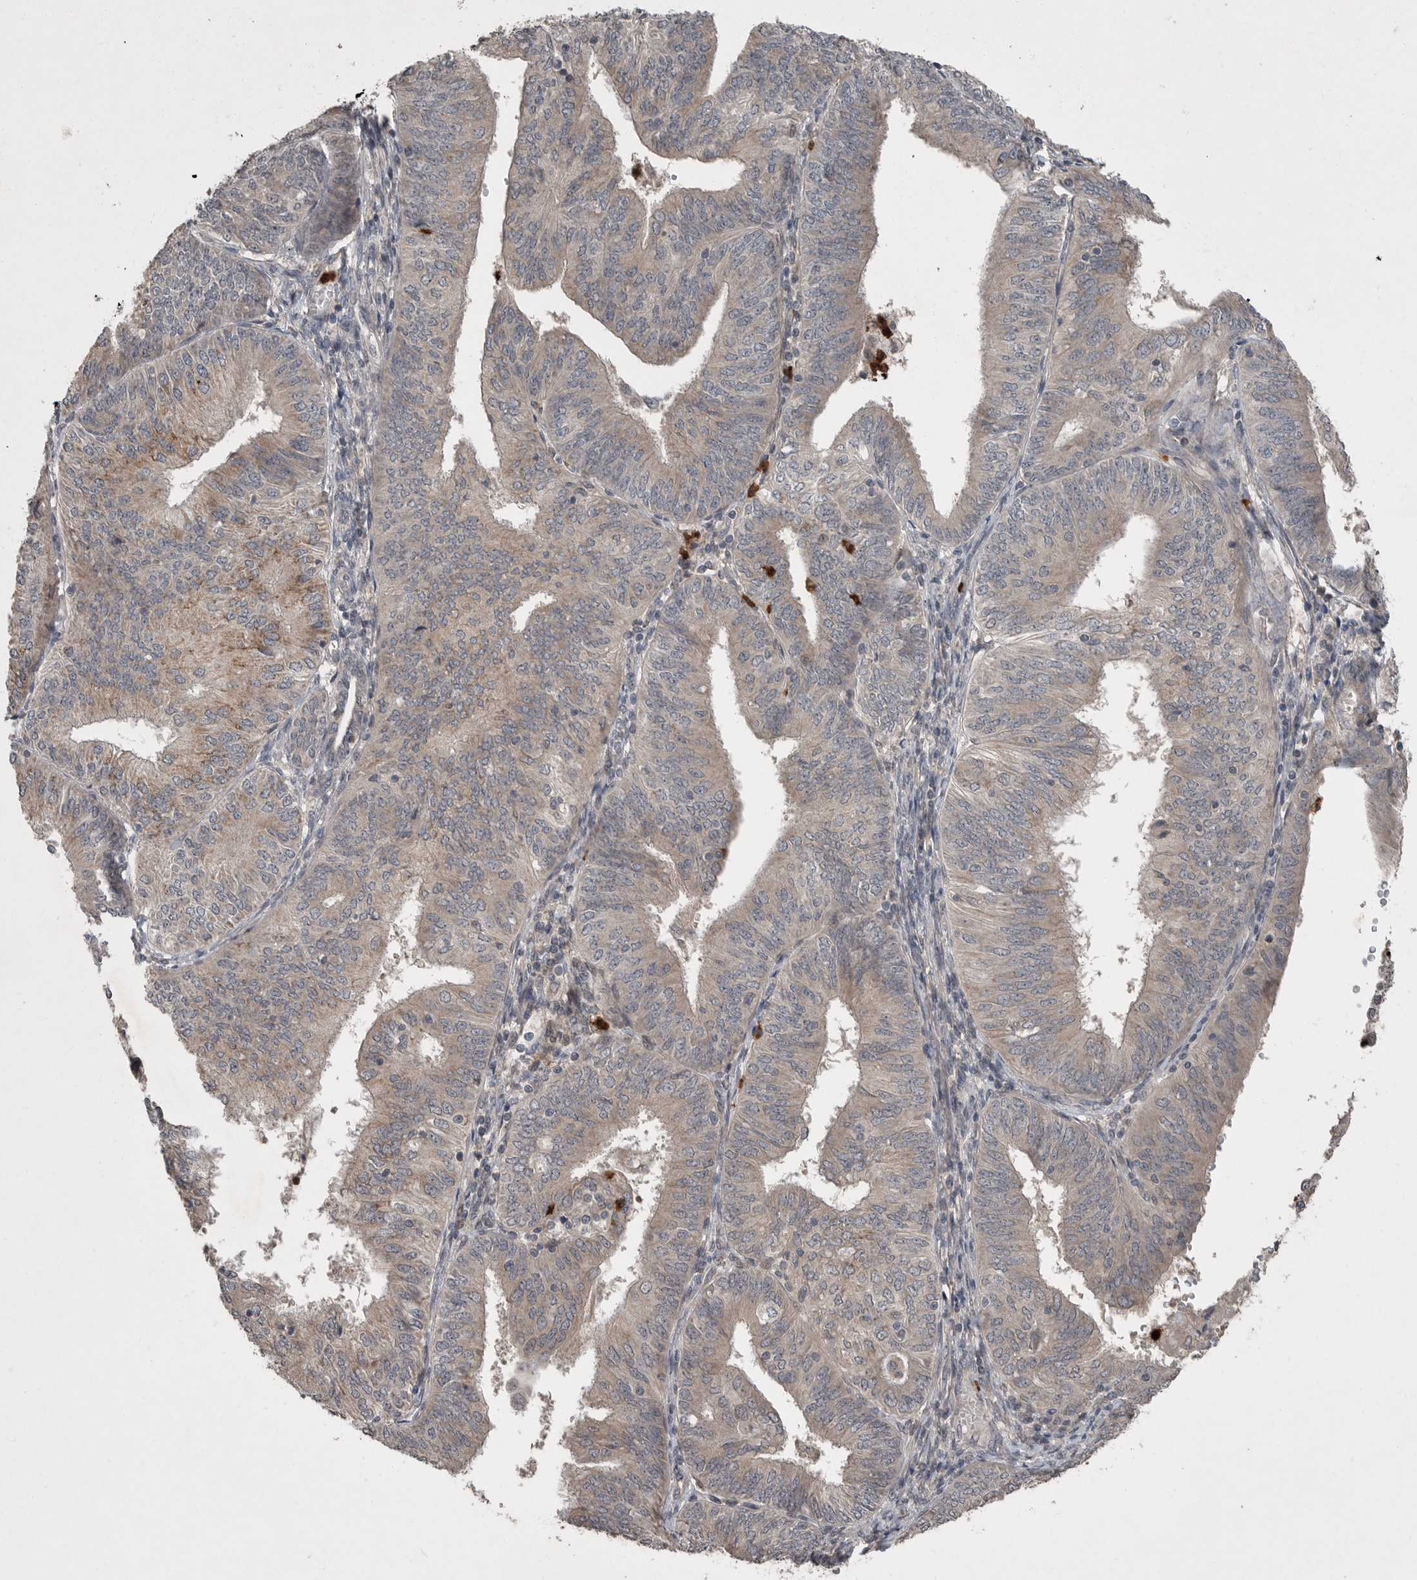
{"staining": {"intensity": "weak", "quantity": ">75%", "location": "cytoplasmic/membranous"}, "tissue": "endometrial cancer", "cell_type": "Tumor cells", "image_type": "cancer", "snomed": [{"axis": "morphology", "description": "Adenocarcinoma, NOS"}, {"axis": "topography", "description": "Endometrium"}], "caption": "This is an image of immunohistochemistry (IHC) staining of endometrial adenocarcinoma, which shows weak expression in the cytoplasmic/membranous of tumor cells.", "gene": "SCP2", "patient": {"sex": "female", "age": 58}}